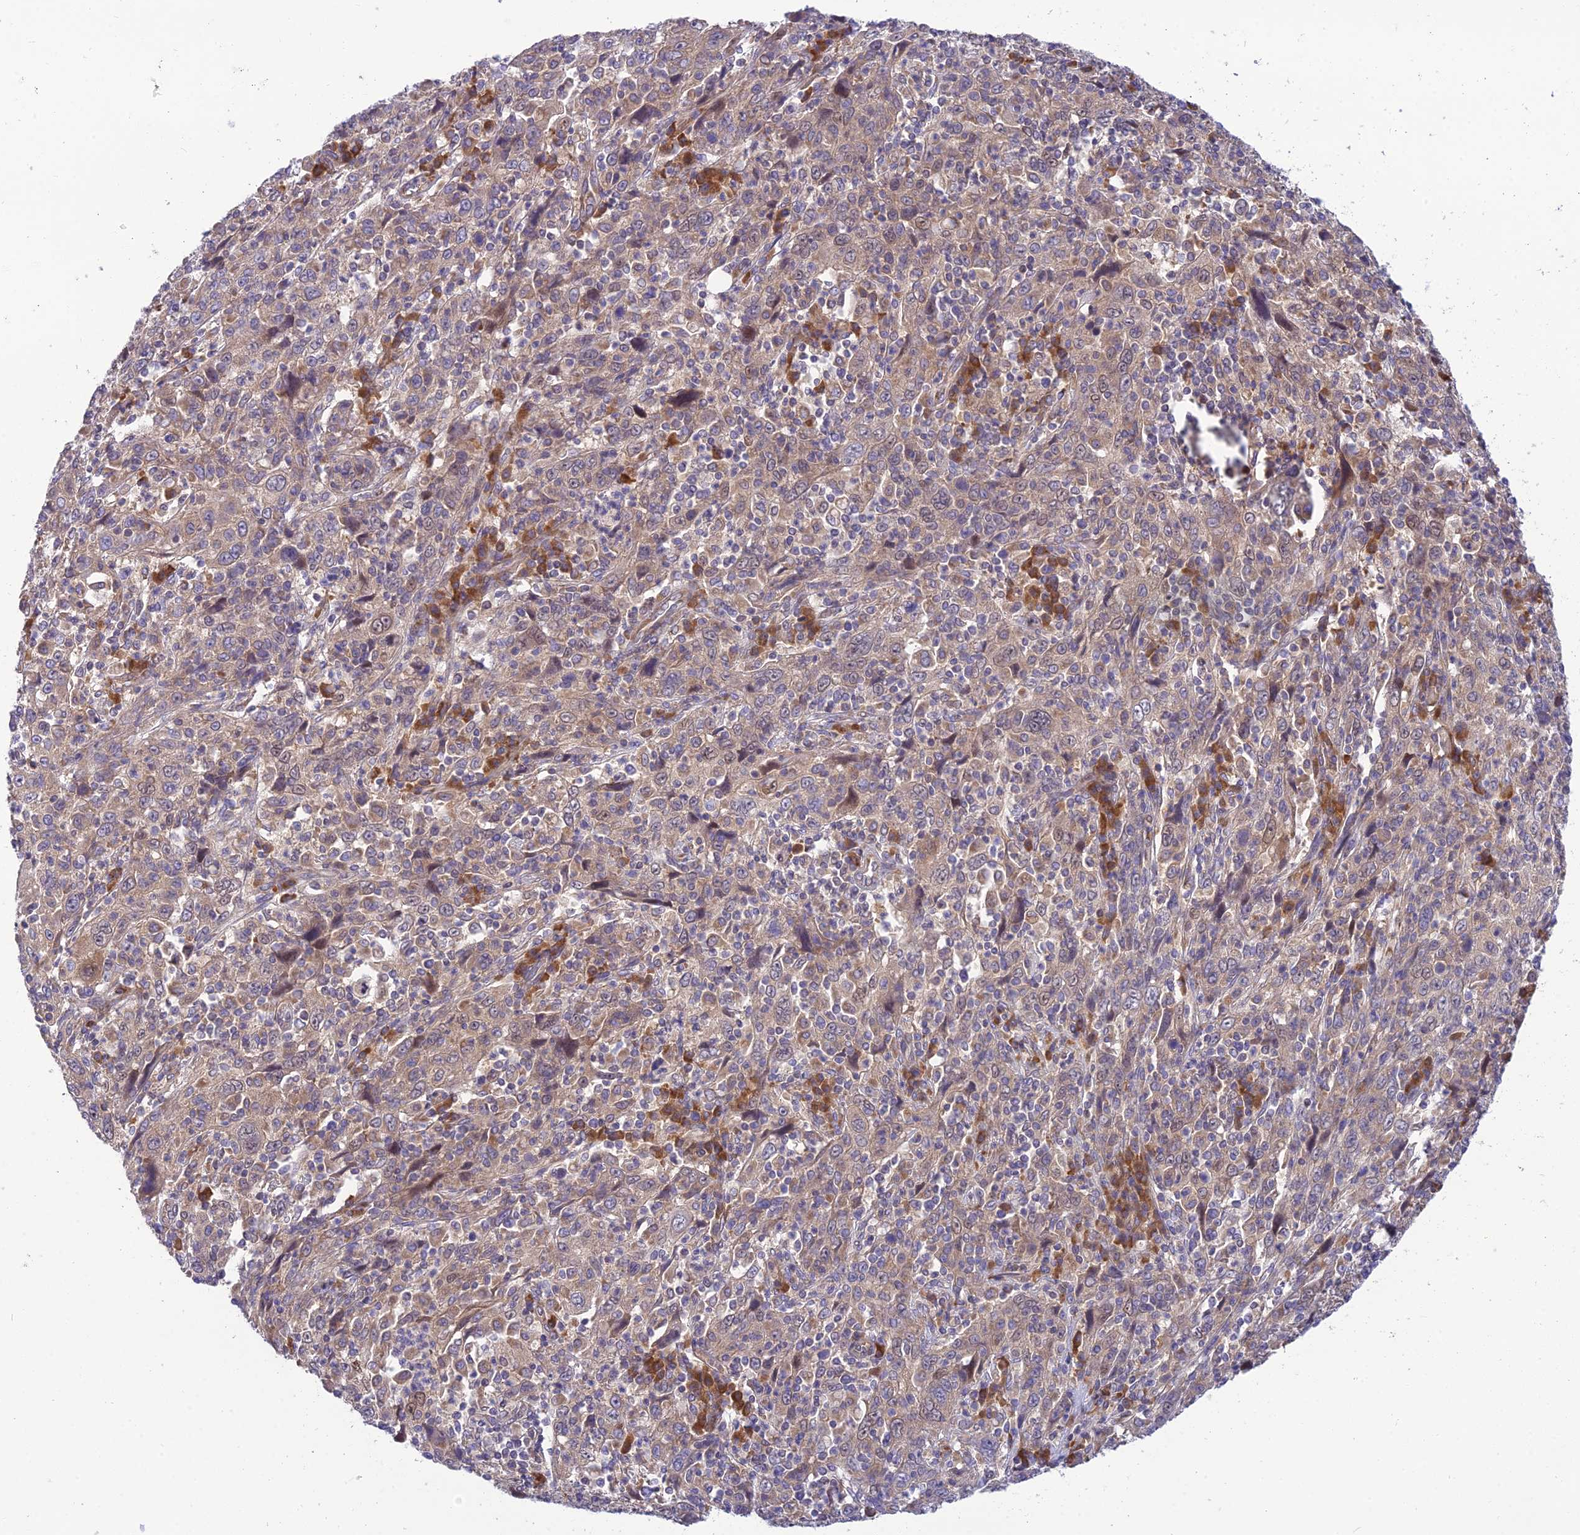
{"staining": {"intensity": "weak", "quantity": "25%-75%", "location": "cytoplasmic/membranous"}, "tissue": "cervical cancer", "cell_type": "Tumor cells", "image_type": "cancer", "snomed": [{"axis": "morphology", "description": "Squamous cell carcinoma, NOS"}, {"axis": "topography", "description": "Cervix"}], "caption": "Immunohistochemical staining of human cervical squamous cell carcinoma demonstrates weak cytoplasmic/membranous protein positivity in about 25%-75% of tumor cells.", "gene": "CLCN7", "patient": {"sex": "female", "age": 46}}